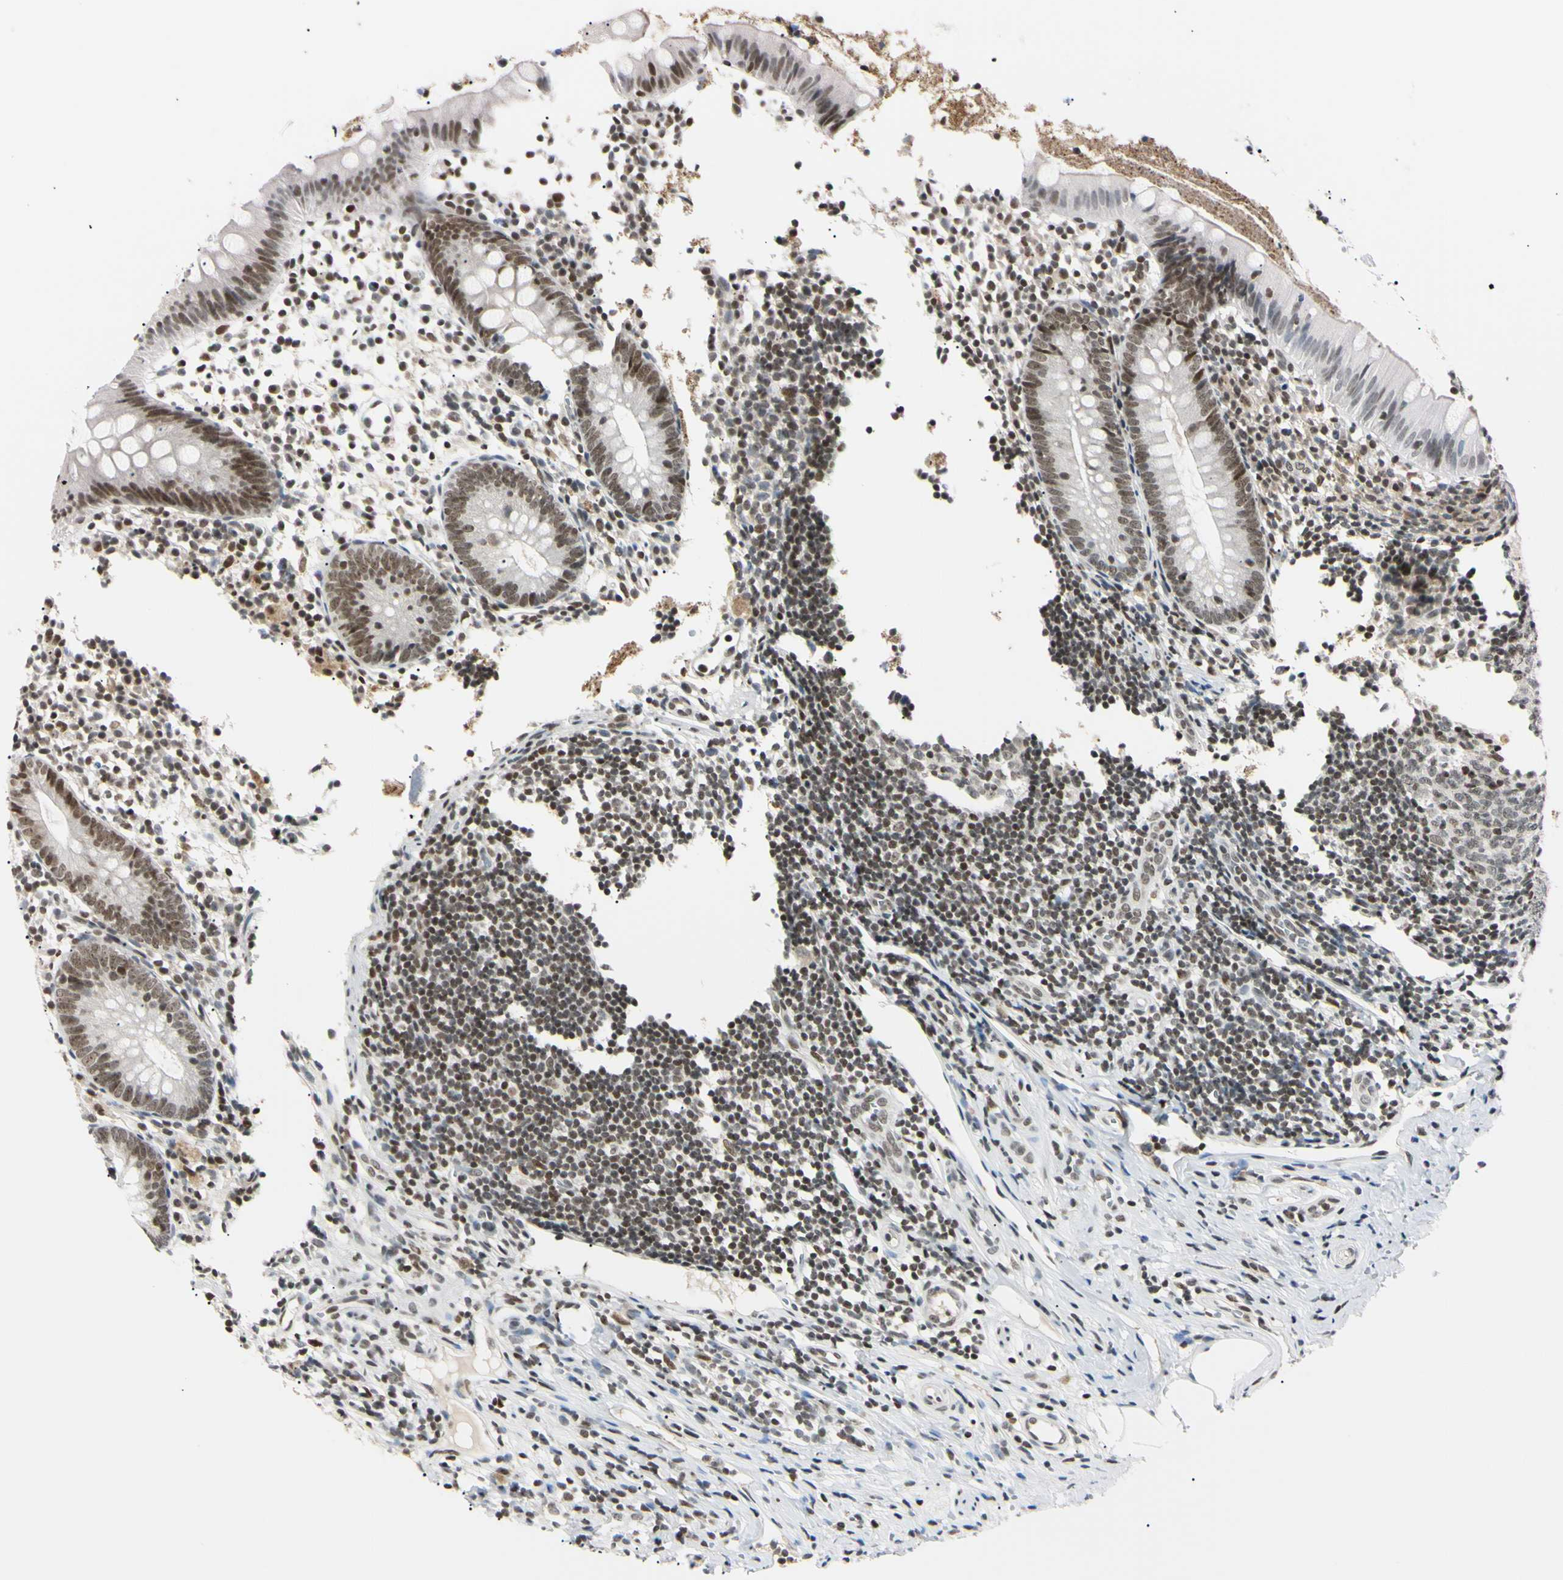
{"staining": {"intensity": "moderate", "quantity": "25%-75%", "location": "nuclear"}, "tissue": "appendix", "cell_type": "Glandular cells", "image_type": "normal", "snomed": [{"axis": "morphology", "description": "Normal tissue, NOS"}, {"axis": "topography", "description": "Appendix"}], "caption": "DAB immunohistochemical staining of unremarkable human appendix shows moderate nuclear protein positivity in approximately 25%-75% of glandular cells. (IHC, brightfield microscopy, high magnification).", "gene": "C1orf174", "patient": {"sex": "female", "age": 20}}